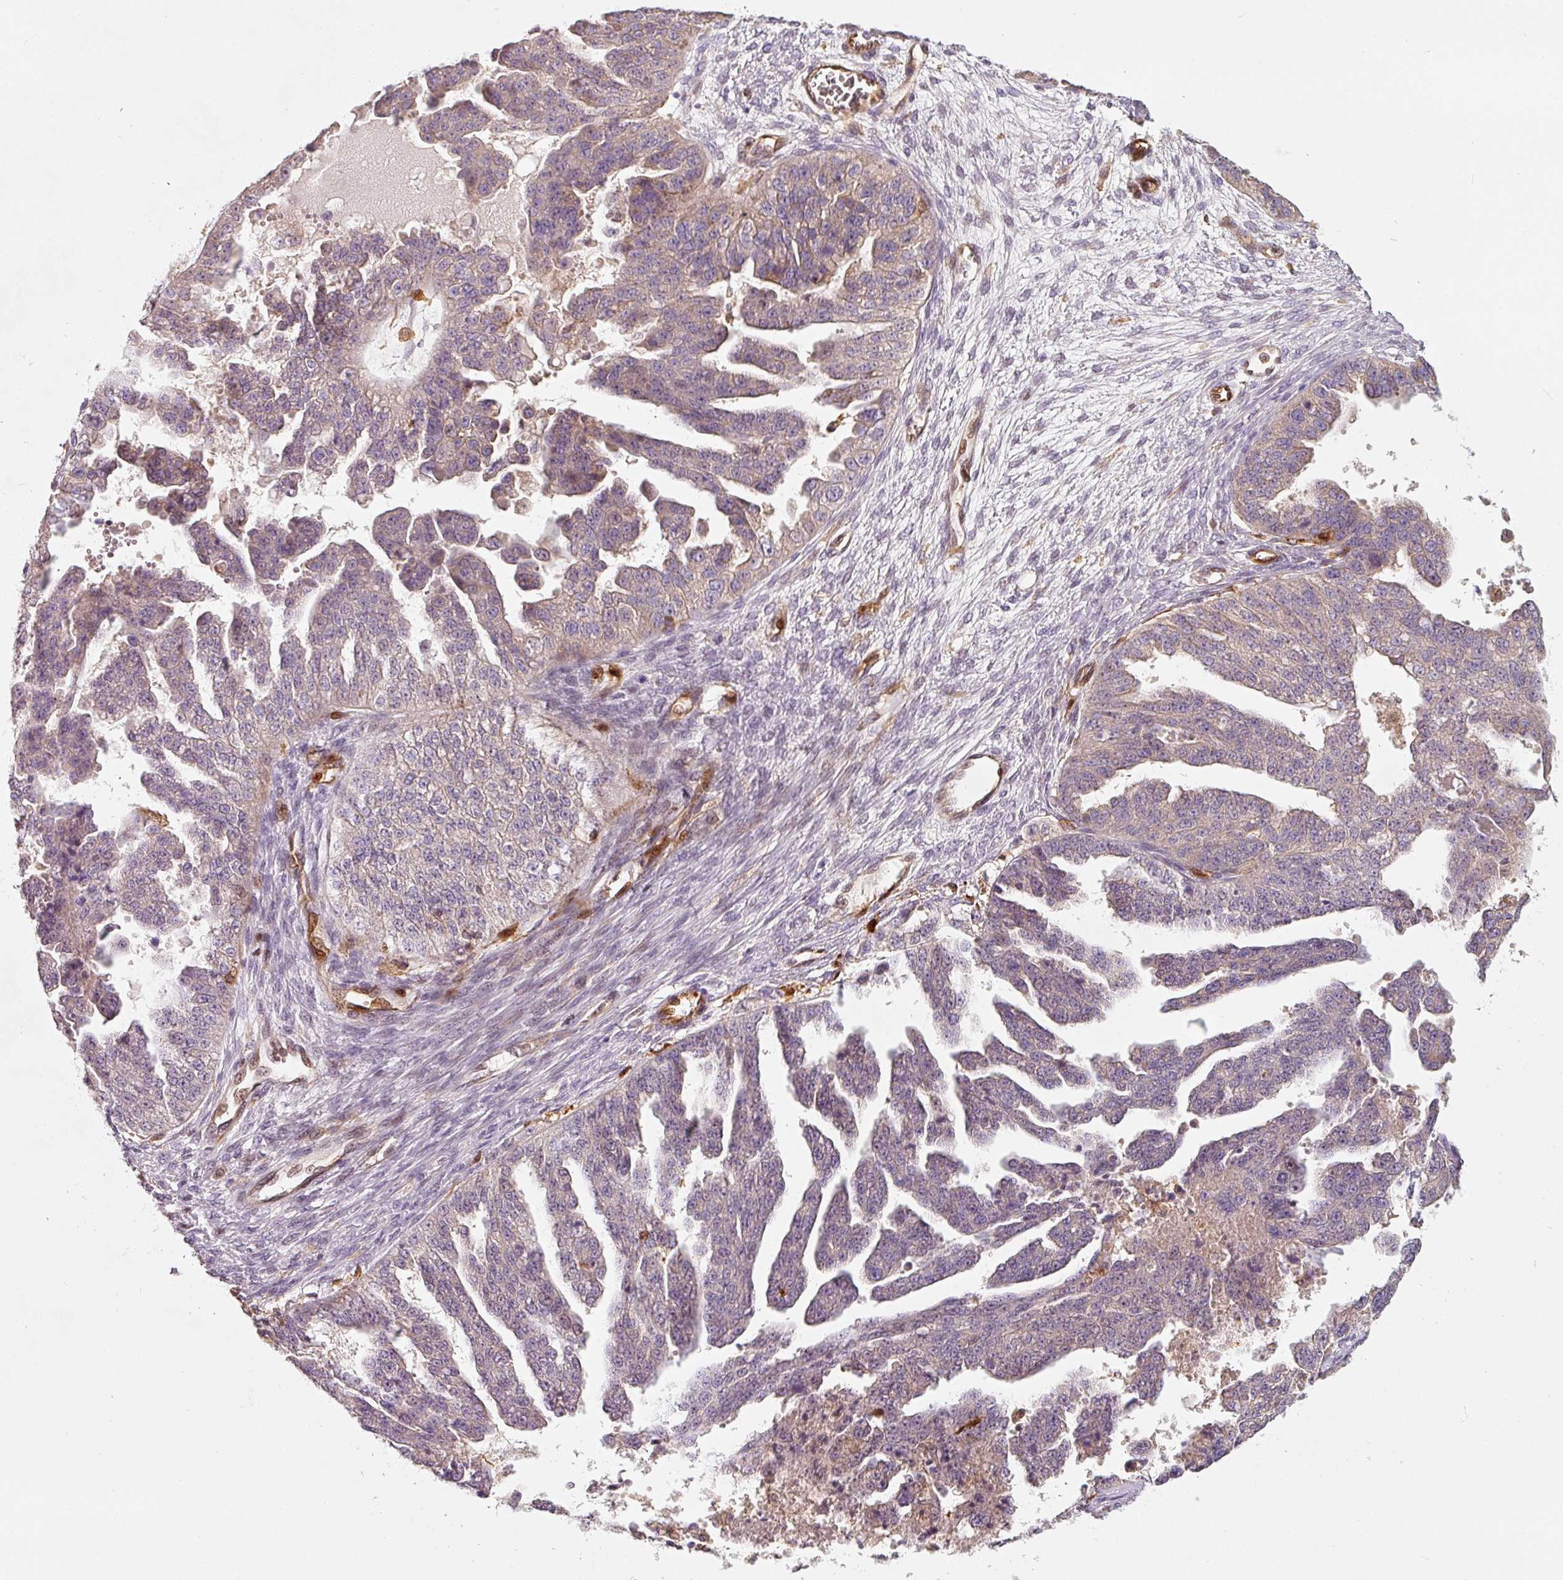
{"staining": {"intensity": "weak", "quantity": "<25%", "location": "cytoplasmic/membranous"}, "tissue": "ovarian cancer", "cell_type": "Tumor cells", "image_type": "cancer", "snomed": [{"axis": "morphology", "description": "Cystadenocarcinoma, serous, NOS"}, {"axis": "topography", "description": "Ovary"}], "caption": "Tumor cells show no significant staining in serous cystadenocarcinoma (ovarian).", "gene": "IQGAP2", "patient": {"sex": "female", "age": 58}}